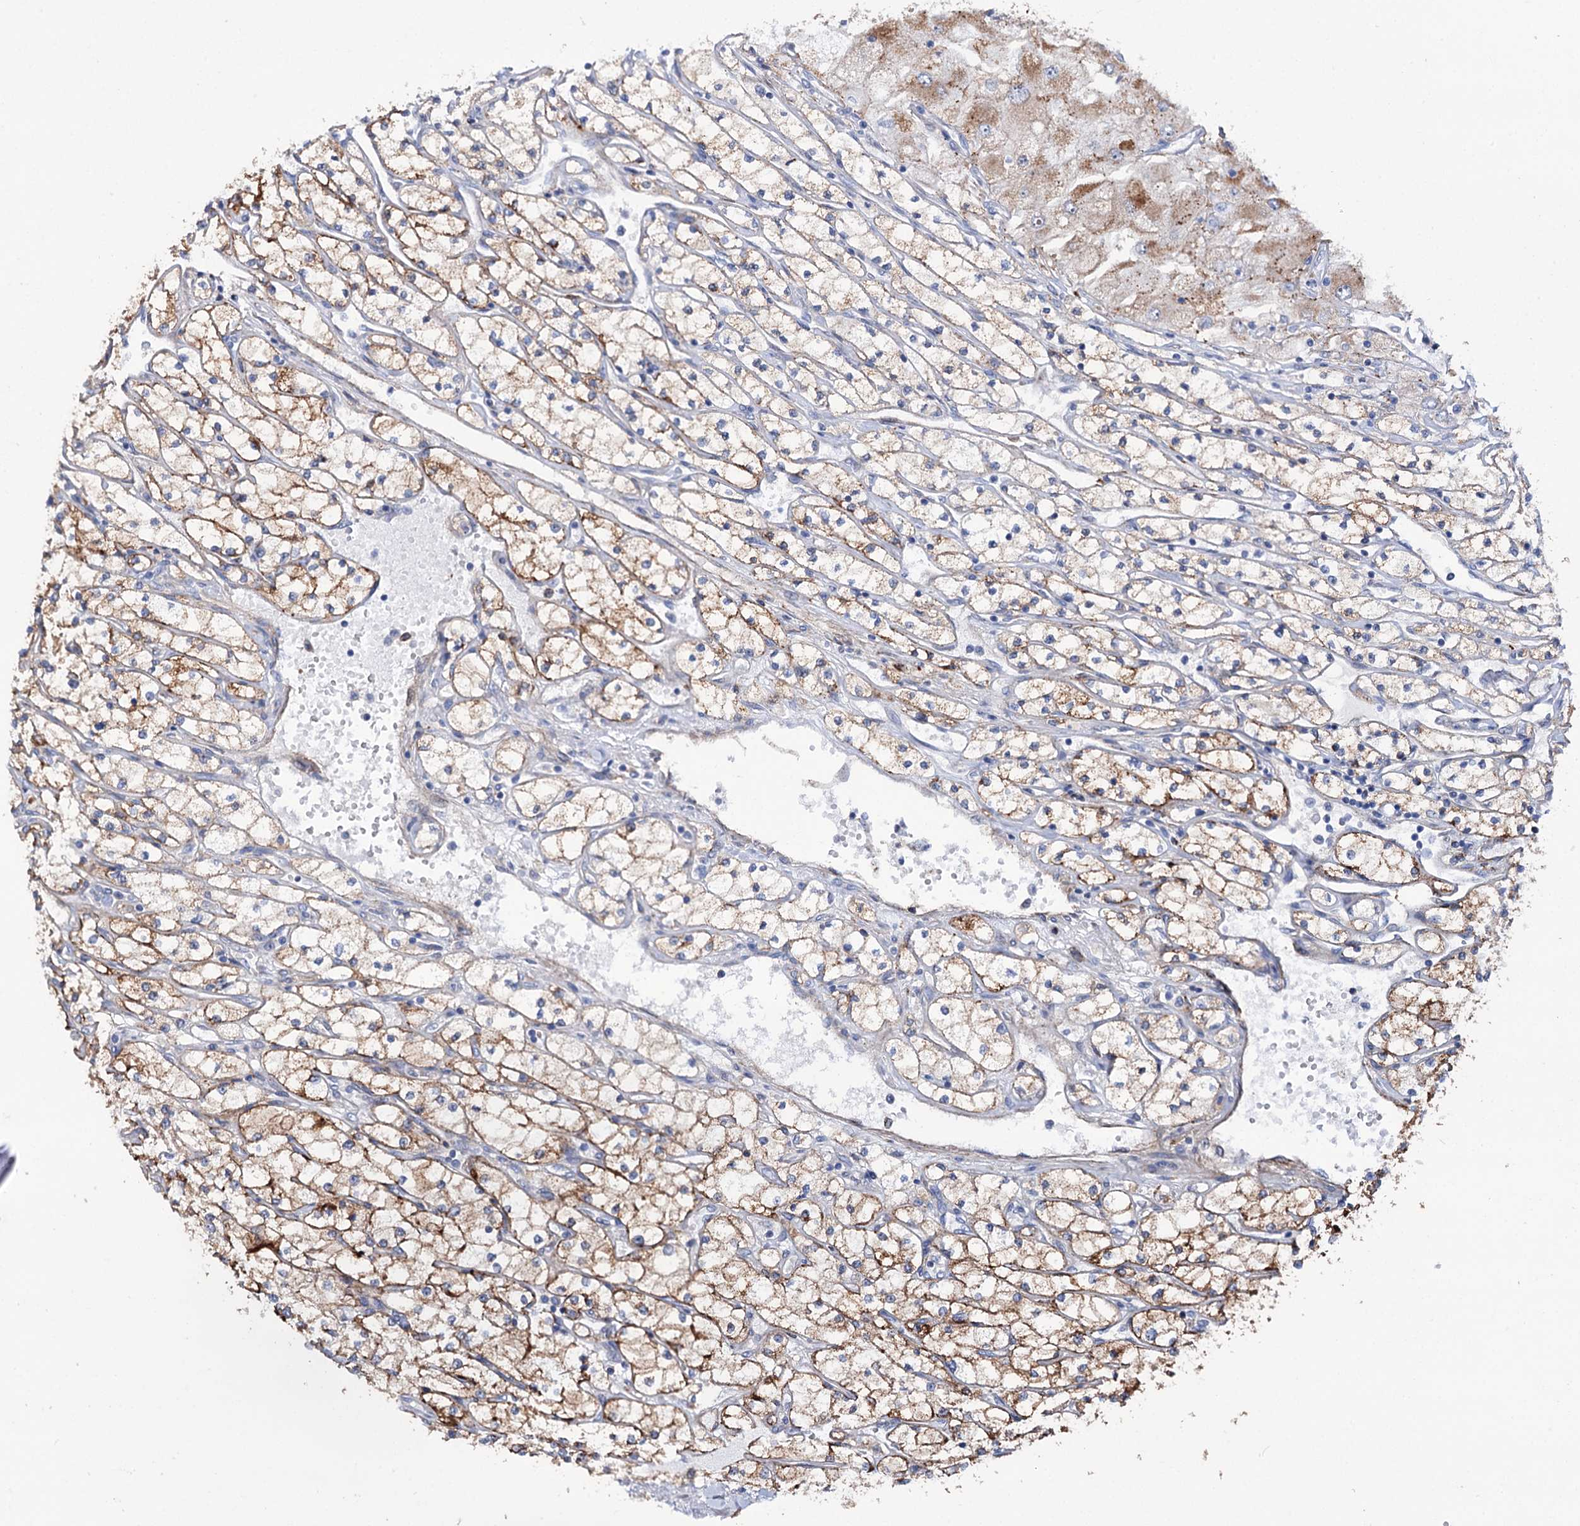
{"staining": {"intensity": "moderate", "quantity": ">75%", "location": "cytoplasmic/membranous"}, "tissue": "renal cancer", "cell_type": "Tumor cells", "image_type": "cancer", "snomed": [{"axis": "morphology", "description": "Adenocarcinoma, NOS"}, {"axis": "topography", "description": "Kidney"}], "caption": "Immunohistochemistry histopathology image of renal cancer stained for a protein (brown), which shows medium levels of moderate cytoplasmic/membranous staining in about >75% of tumor cells.", "gene": "PTDSS2", "patient": {"sex": "male", "age": 80}}